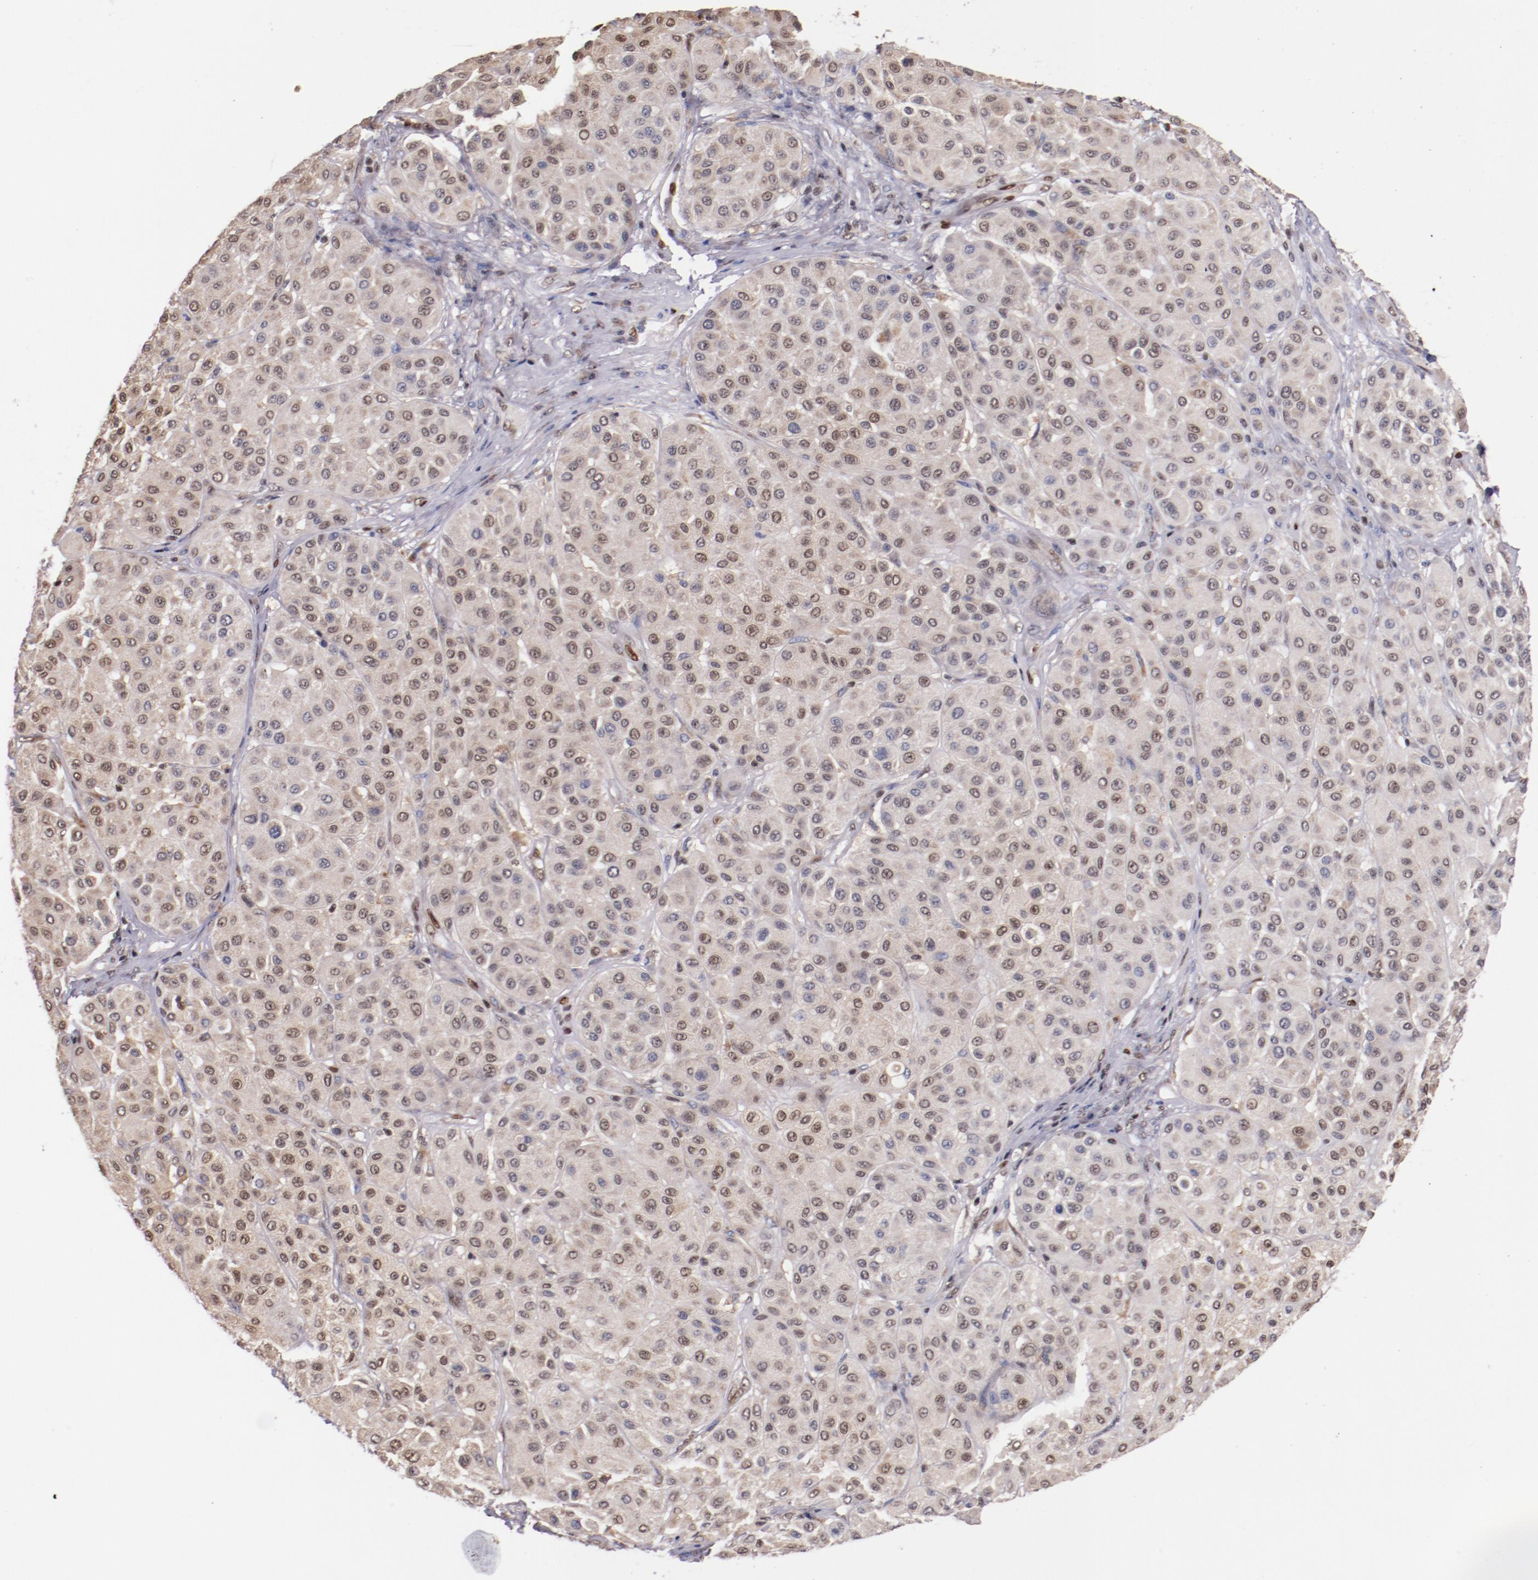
{"staining": {"intensity": "weak", "quantity": "<25%", "location": "nuclear"}, "tissue": "melanoma", "cell_type": "Tumor cells", "image_type": "cancer", "snomed": [{"axis": "morphology", "description": "Normal tissue, NOS"}, {"axis": "morphology", "description": "Malignant melanoma, Metastatic site"}, {"axis": "topography", "description": "Skin"}], "caption": "Malignant melanoma (metastatic site) stained for a protein using immunohistochemistry (IHC) reveals no expression tumor cells.", "gene": "SRF", "patient": {"sex": "male", "age": 41}}